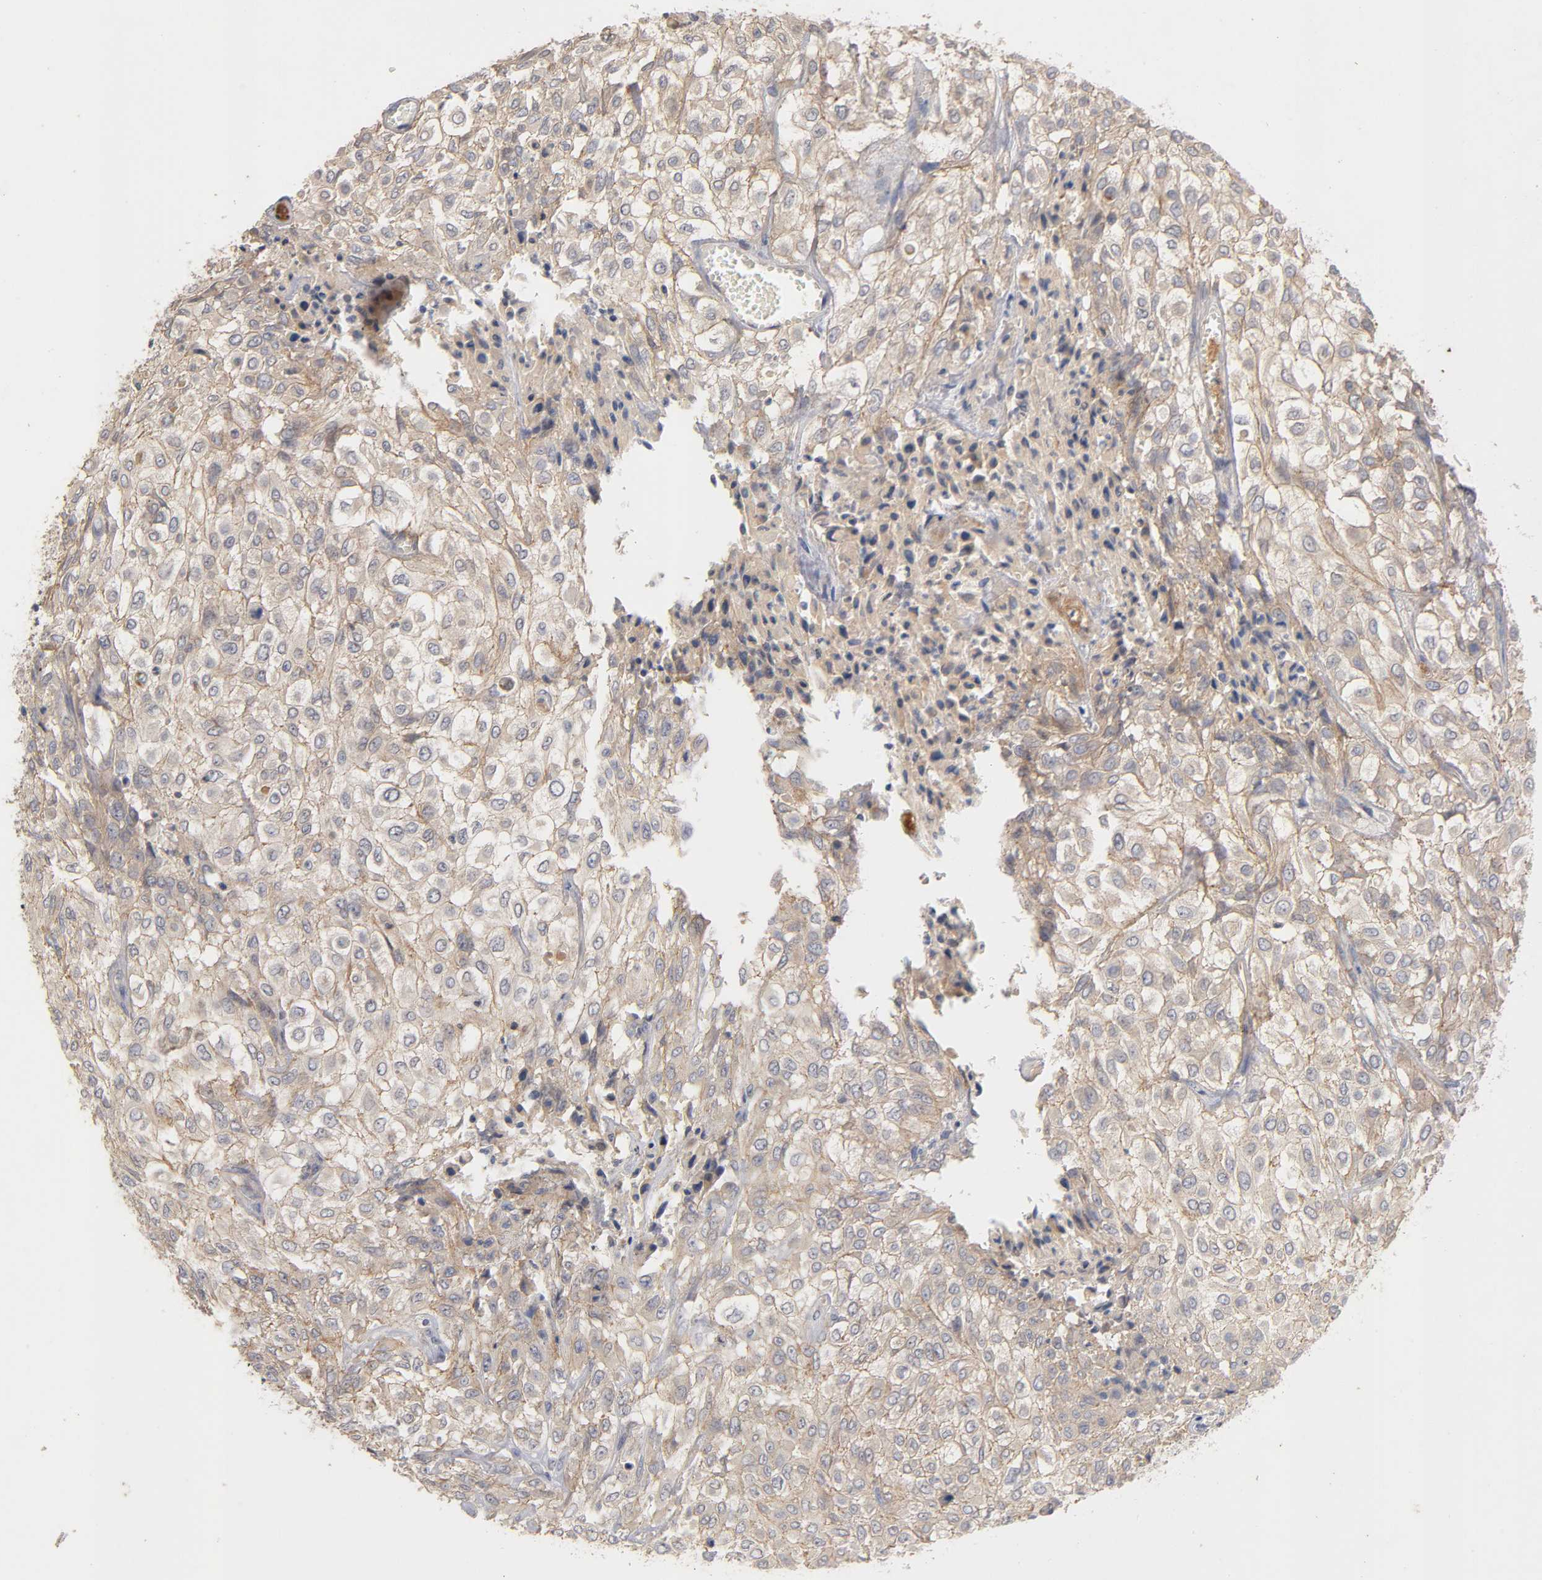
{"staining": {"intensity": "weak", "quantity": ">75%", "location": "cytoplasmic/membranous"}, "tissue": "urothelial cancer", "cell_type": "Tumor cells", "image_type": "cancer", "snomed": [{"axis": "morphology", "description": "Urothelial carcinoma, High grade"}, {"axis": "topography", "description": "Urinary bladder"}], "caption": "Immunohistochemical staining of high-grade urothelial carcinoma reveals weak cytoplasmic/membranous protein staining in approximately >75% of tumor cells.", "gene": "PDZD11", "patient": {"sex": "male", "age": 57}}